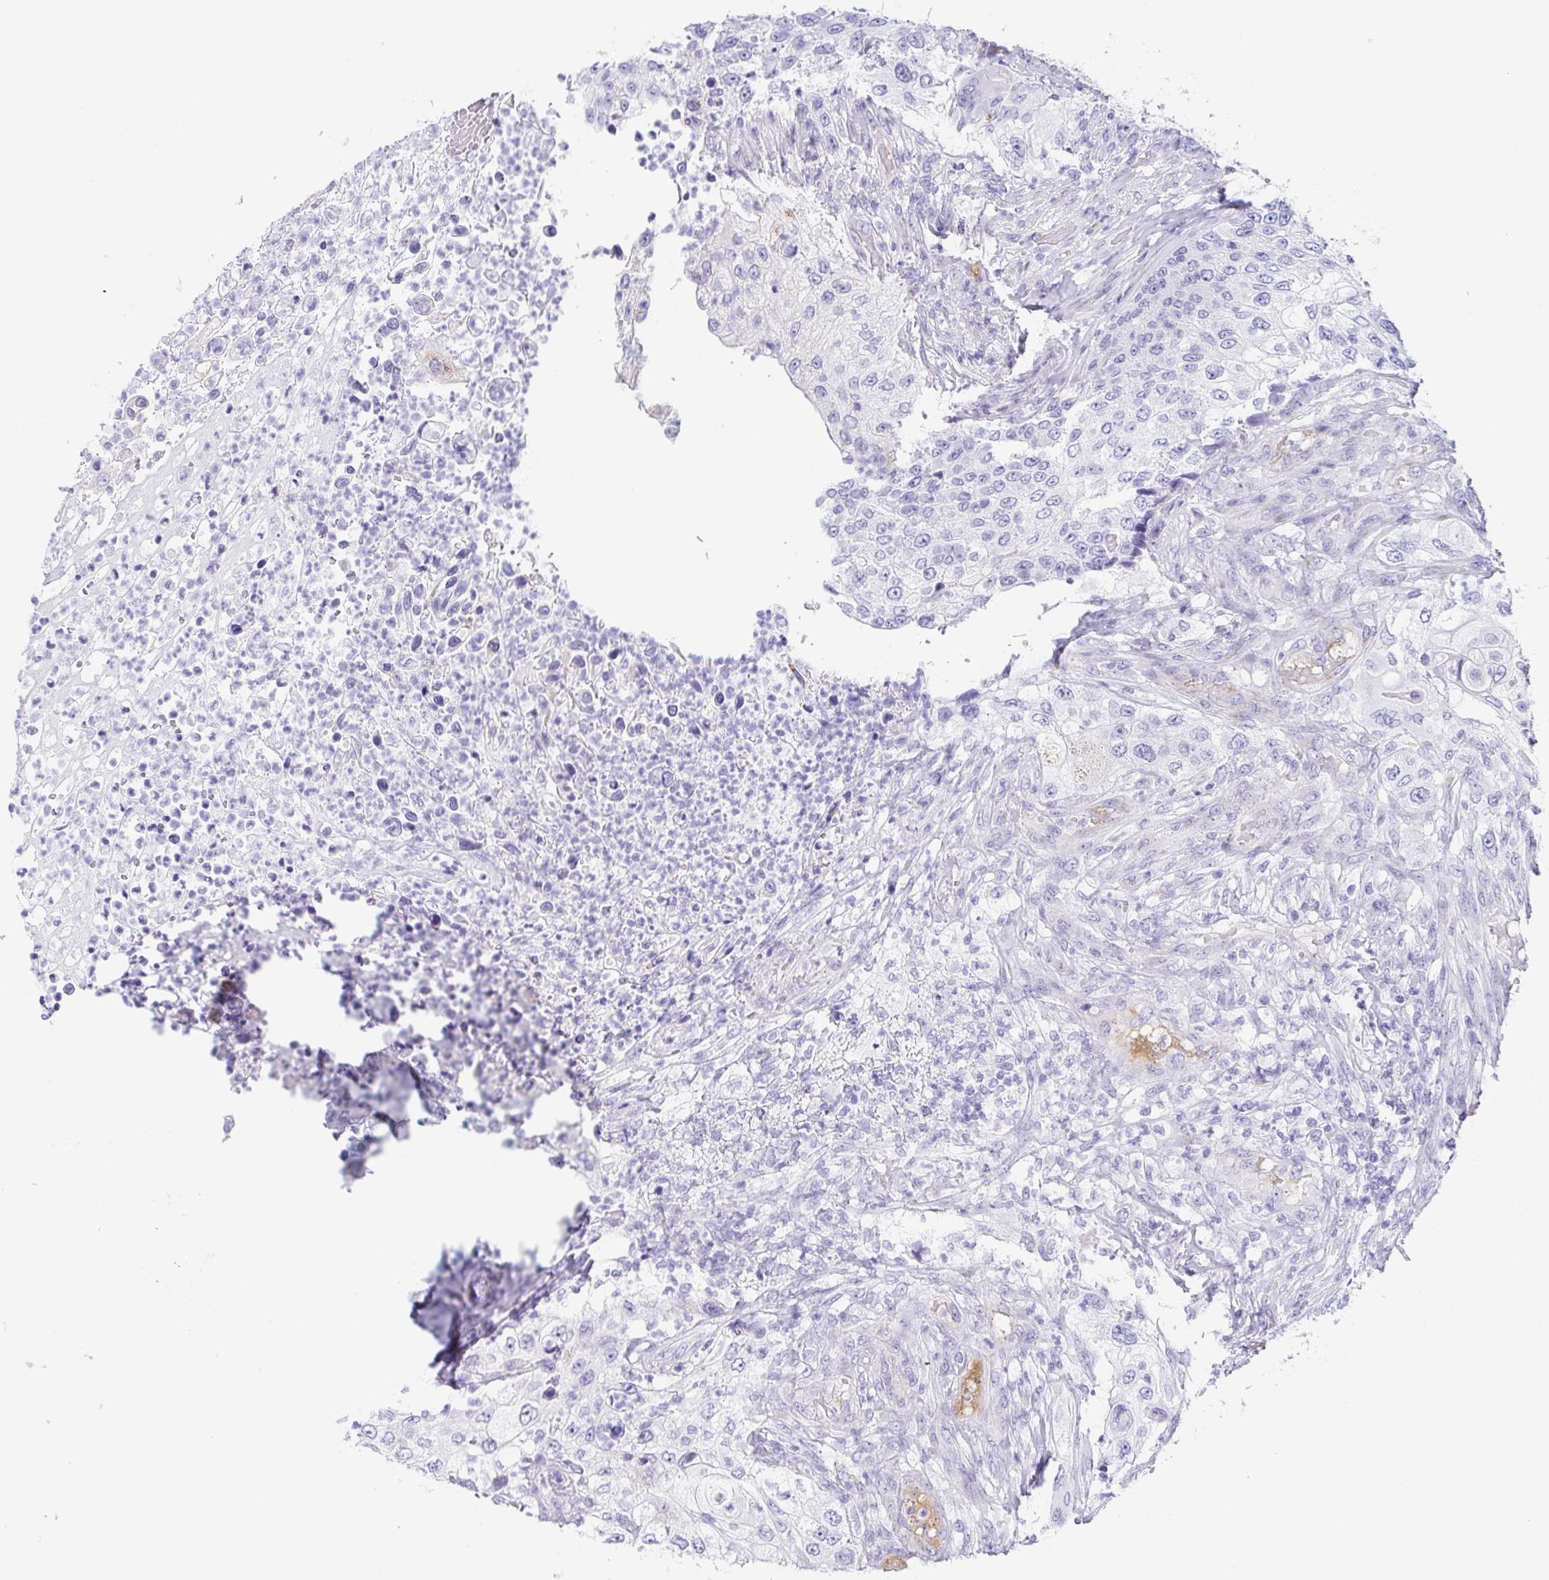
{"staining": {"intensity": "negative", "quantity": "none", "location": "none"}, "tissue": "urothelial cancer", "cell_type": "Tumor cells", "image_type": "cancer", "snomed": [{"axis": "morphology", "description": "Urothelial carcinoma, High grade"}, {"axis": "topography", "description": "Urinary bladder"}], "caption": "Micrograph shows no protein expression in tumor cells of urothelial cancer tissue.", "gene": "LDLRAD1", "patient": {"sex": "female", "age": 60}}